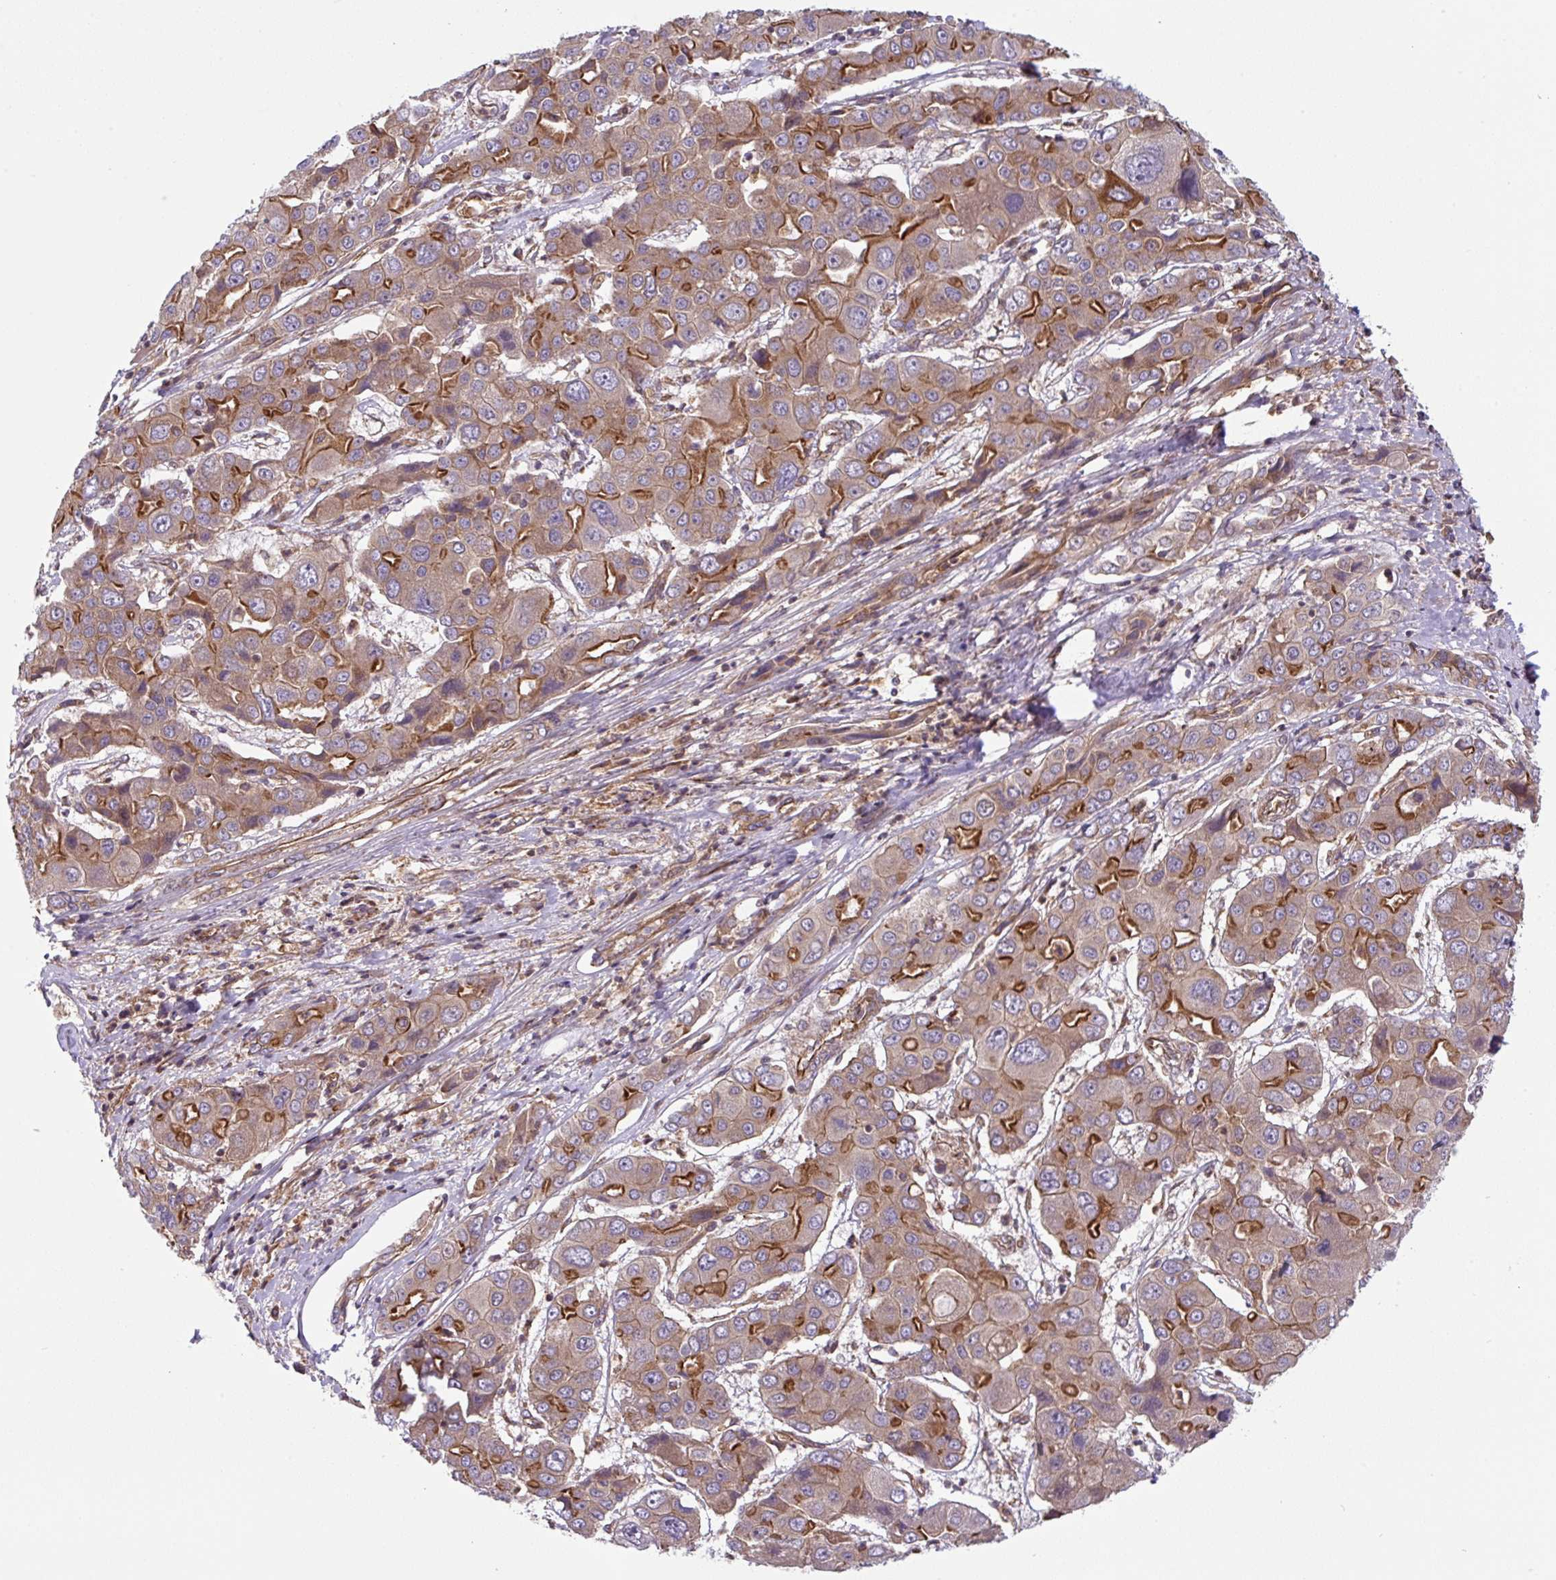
{"staining": {"intensity": "moderate", "quantity": ">75%", "location": "cytoplasmic/membranous"}, "tissue": "liver cancer", "cell_type": "Tumor cells", "image_type": "cancer", "snomed": [{"axis": "morphology", "description": "Cholangiocarcinoma"}, {"axis": "topography", "description": "Liver"}], "caption": "Human liver cancer (cholangiocarcinoma) stained for a protein (brown) reveals moderate cytoplasmic/membranous positive staining in approximately >75% of tumor cells.", "gene": "APOBEC3D", "patient": {"sex": "male", "age": 67}}